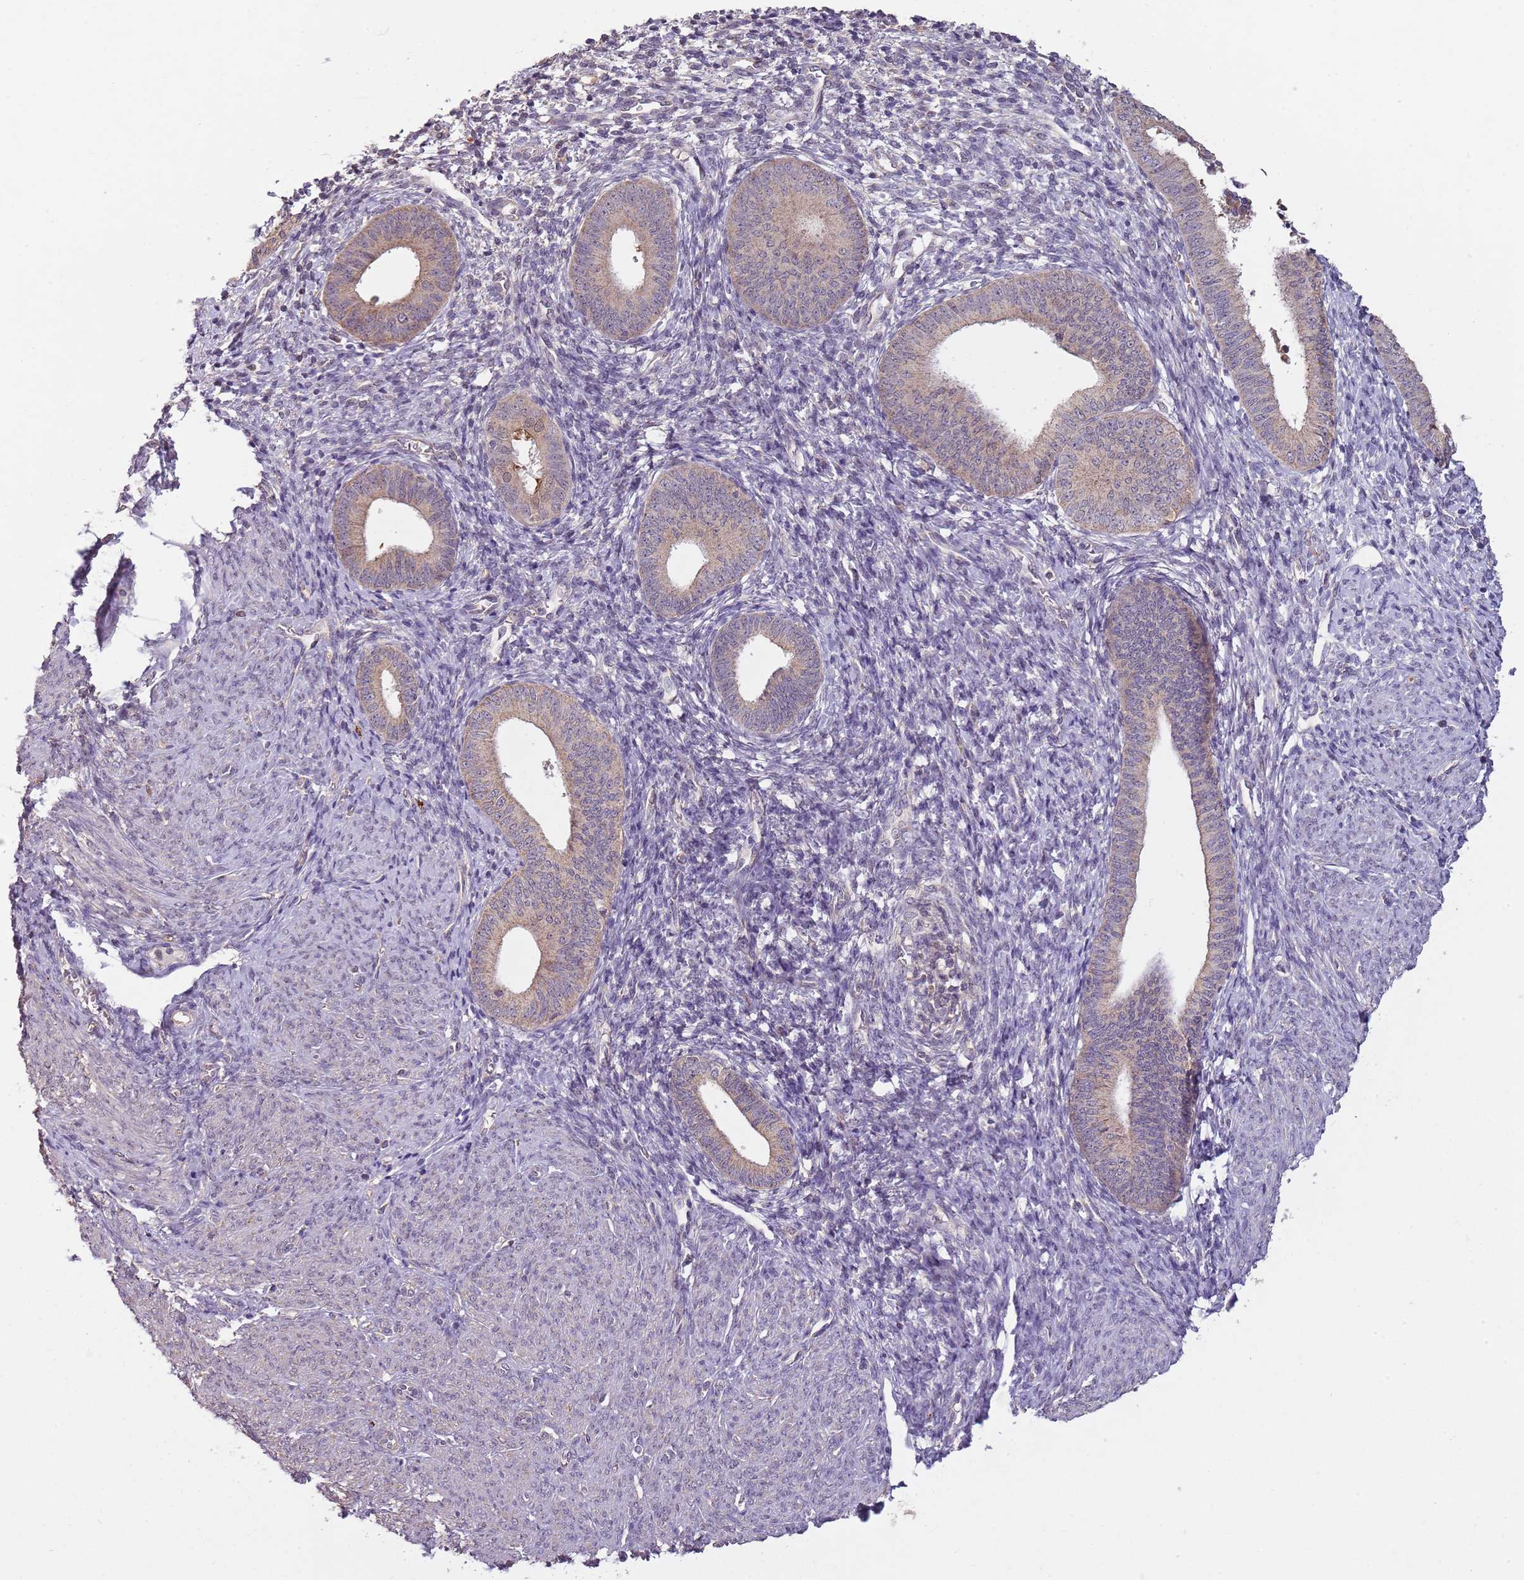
{"staining": {"intensity": "negative", "quantity": "none", "location": "none"}, "tissue": "endometrial cancer", "cell_type": "Tumor cells", "image_type": "cancer", "snomed": [{"axis": "morphology", "description": "Adenocarcinoma, NOS"}, {"axis": "topography", "description": "Endometrium"}], "caption": "An image of endometrial adenocarcinoma stained for a protein exhibits no brown staining in tumor cells.", "gene": "TEKT4", "patient": {"sex": "female", "age": 79}}